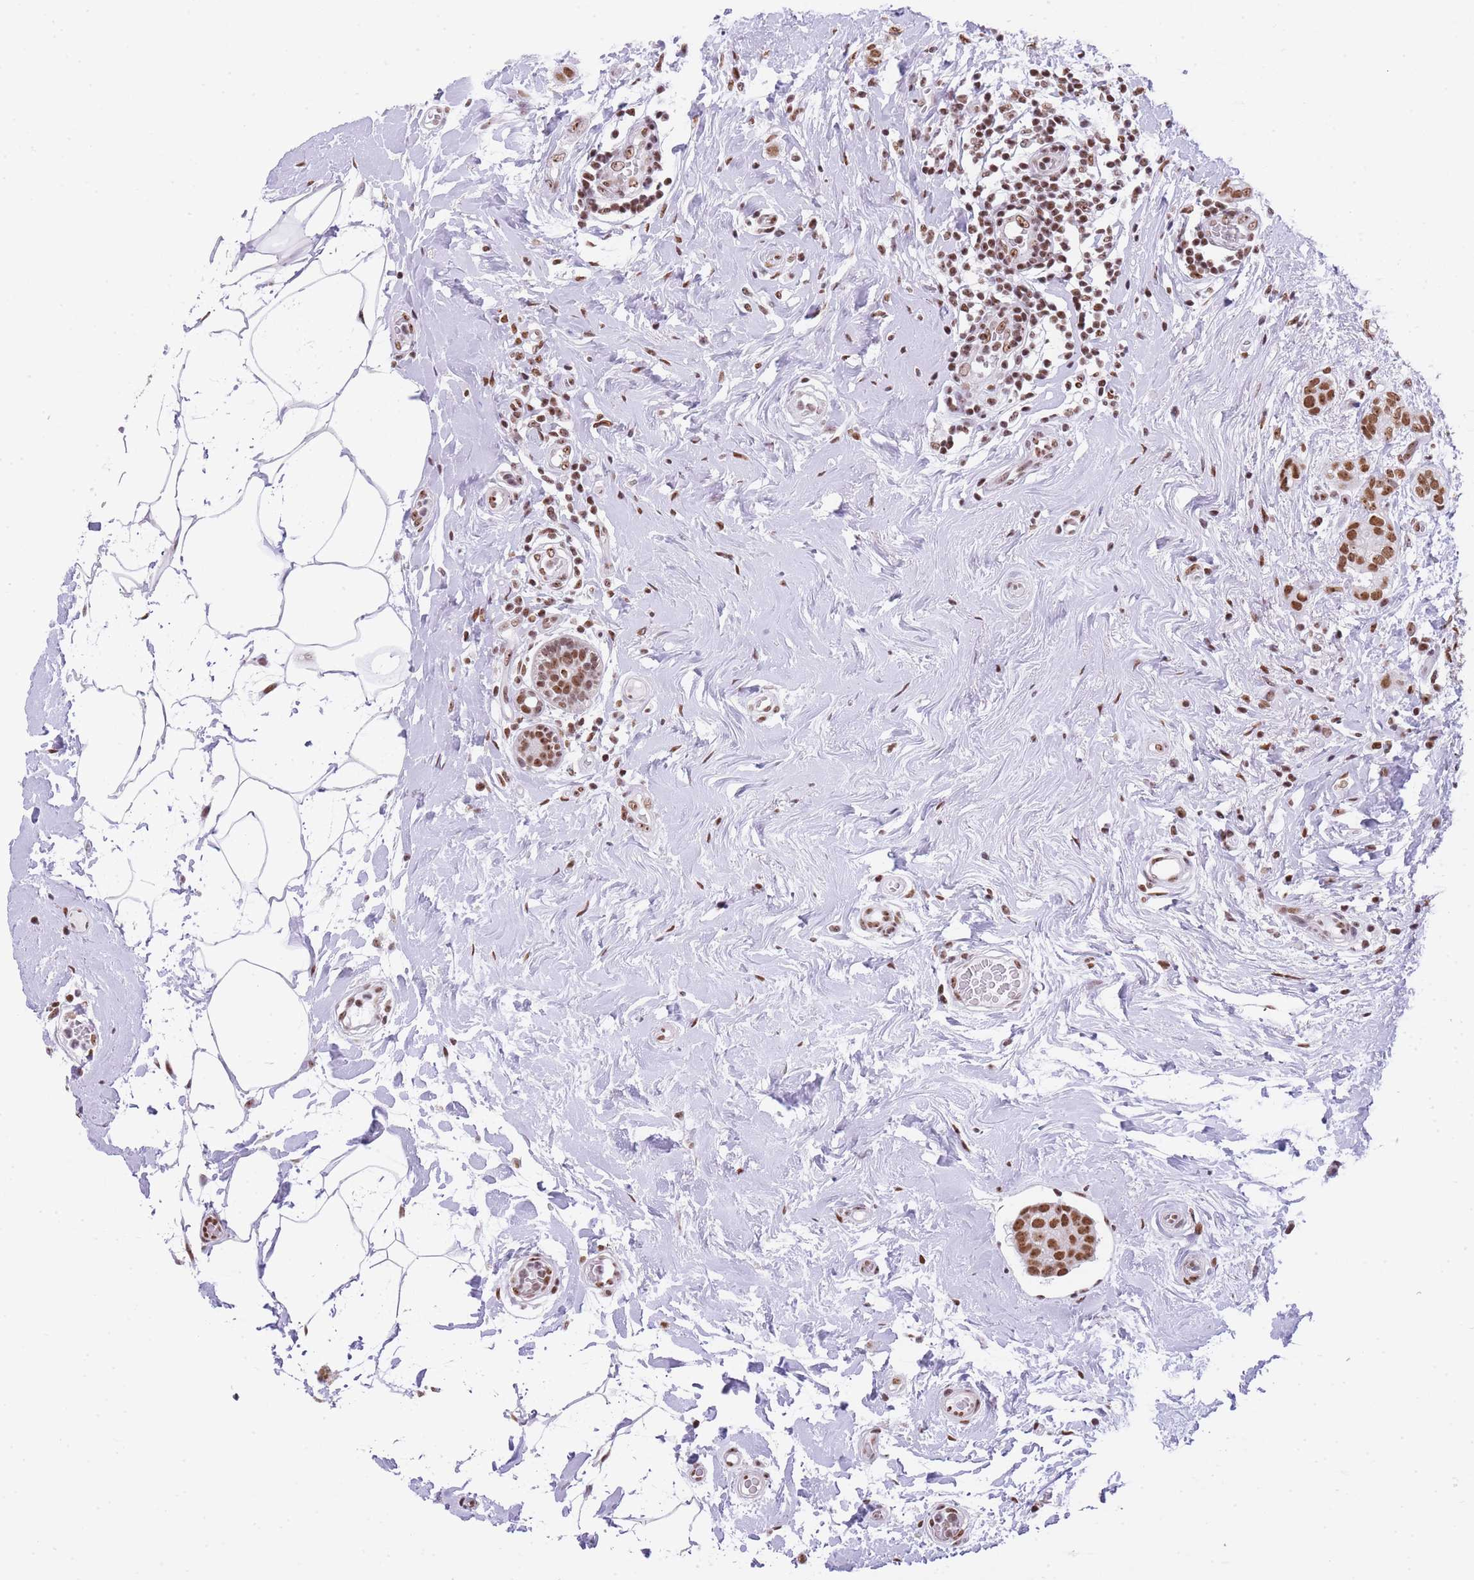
{"staining": {"intensity": "moderate", "quantity": ">75%", "location": "nuclear"}, "tissue": "breast cancer", "cell_type": "Tumor cells", "image_type": "cancer", "snomed": [{"axis": "morphology", "description": "Duct carcinoma"}, {"axis": "topography", "description": "Breast"}], "caption": "Protein staining displays moderate nuclear positivity in approximately >75% of tumor cells in breast intraductal carcinoma.", "gene": "EVC2", "patient": {"sex": "female", "age": 73}}